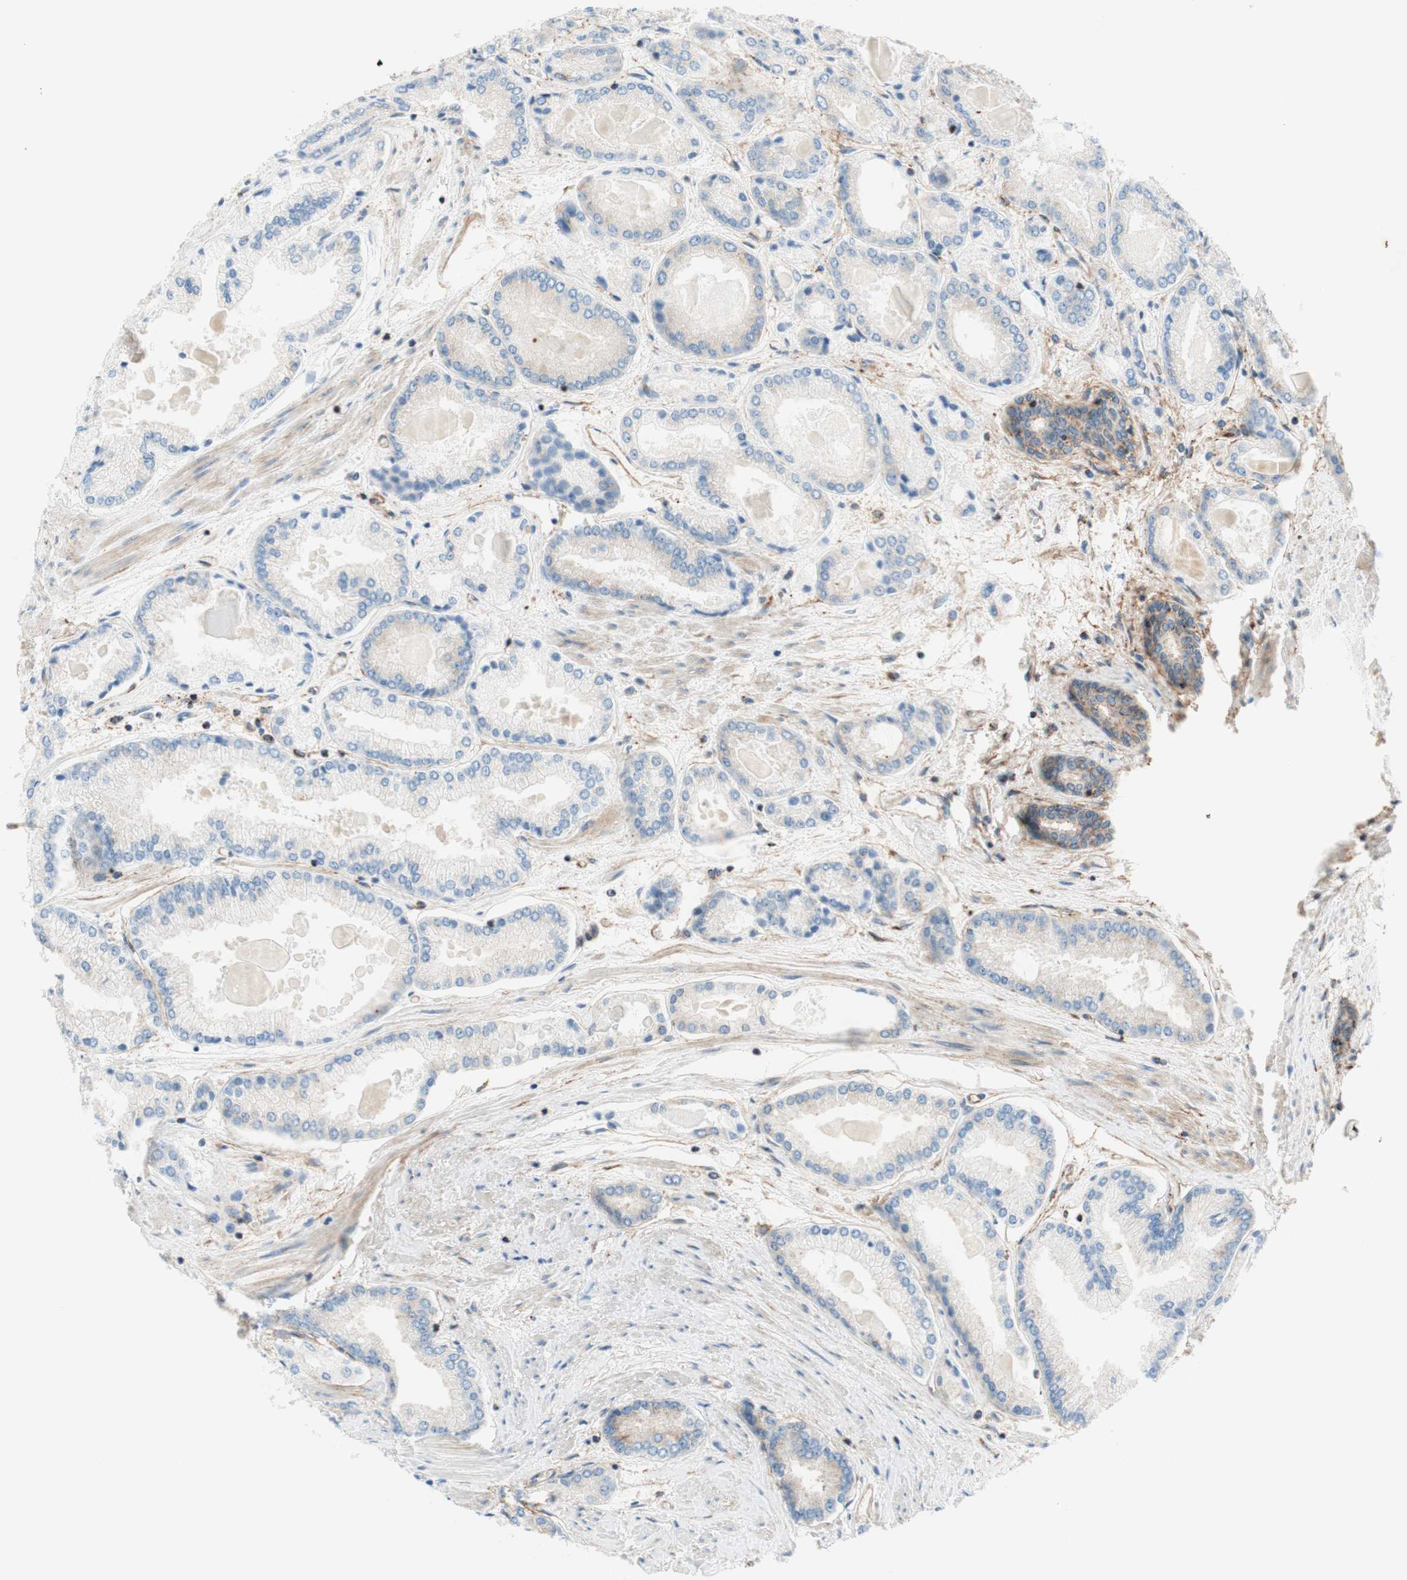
{"staining": {"intensity": "negative", "quantity": "none", "location": "none"}, "tissue": "prostate cancer", "cell_type": "Tumor cells", "image_type": "cancer", "snomed": [{"axis": "morphology", "description": "Adenocarcinoma, High grade"}, {"axis": "topography", "description": "Prostate"}], "caption": "An immunohistochemistry photomicrograph of high-grade adenocarcinoma (prostate) is shown. There is no staining in tumor cells of high-grade adenocarcinoma (prostate).", "gene": "VPS26A", "patient": {"sex": "male", "age": 59}}